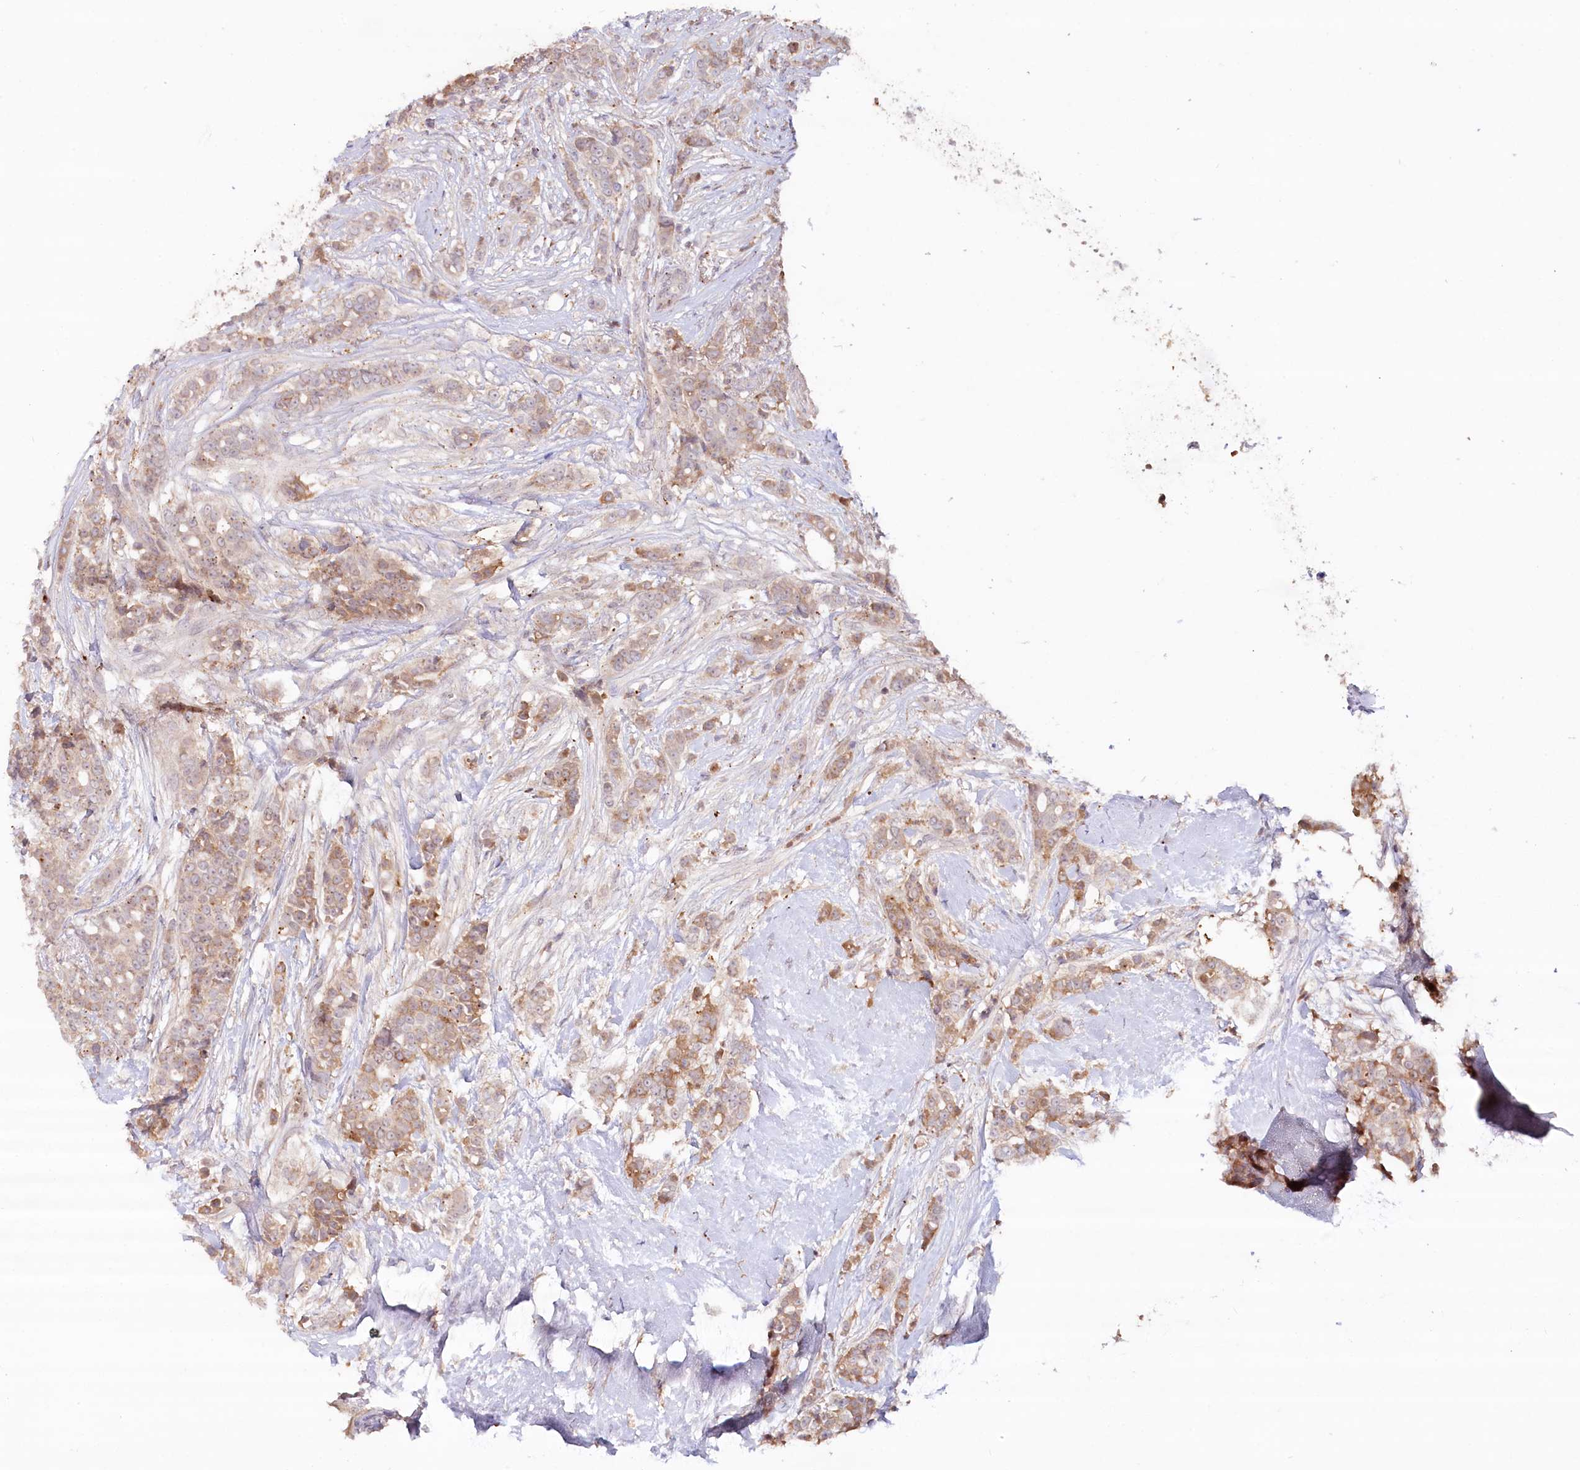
{"staining": {"intensity": "weak", "quantity": ">75%", "location": "cytoplasmic/membranous"}, "tissue": "breast cancer", "cell_type": "Tumor cells", "image_type": "cancer", "snomed": [{"axis": "morphology", "description": "Lobular carcinoma"}, {"axis": "topography", "description": "Breast"}], "caption": "A micrograph showing weak cytoplasmic/membranous positivity in approximately >75% of tumor cells in breast cancer, as visualized by brown immunohistochemical staining.", "gene": "PSAPL1", "patient": {"sex": "female", "age": 51}}